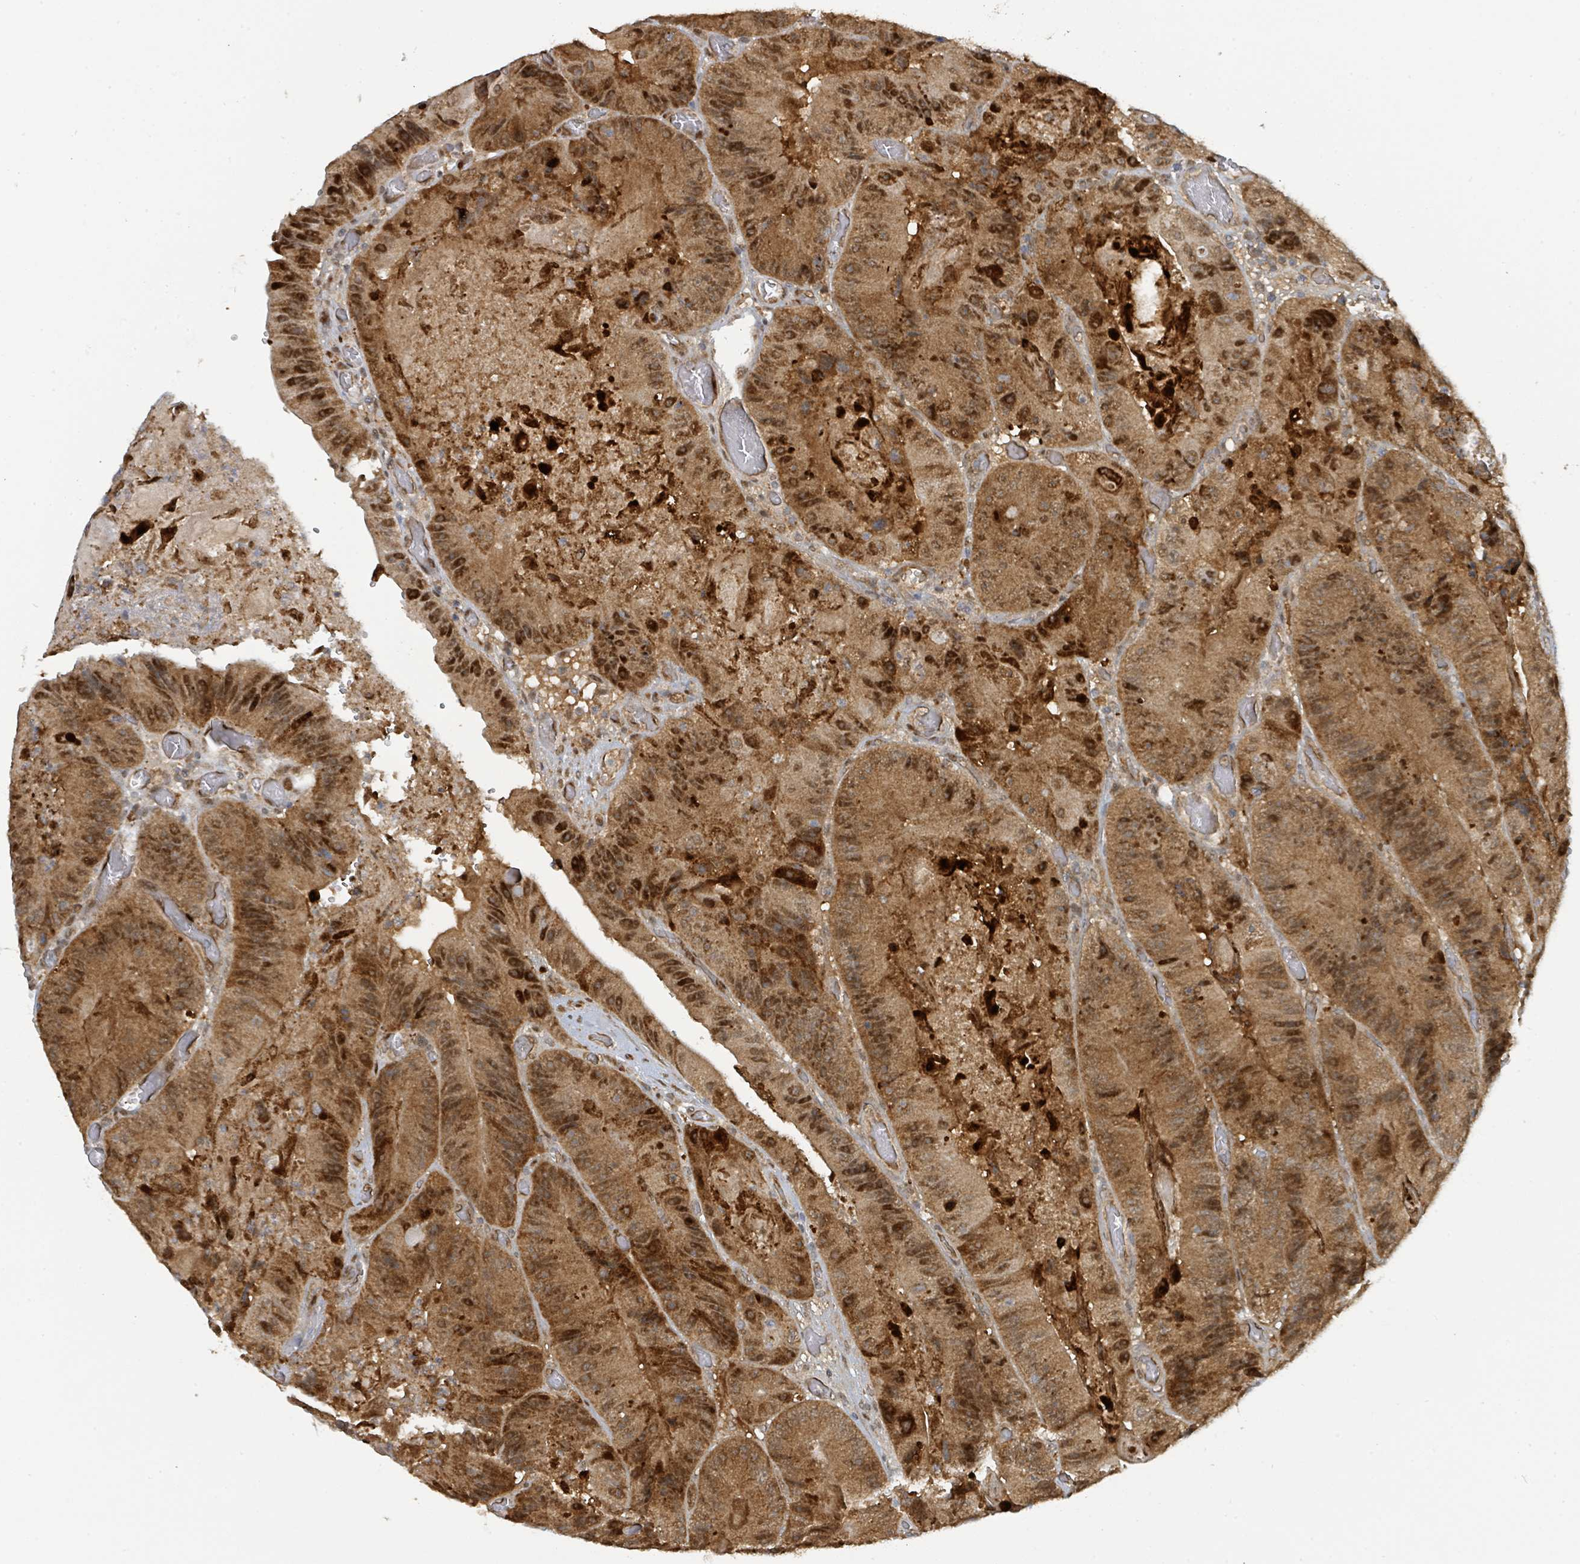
{"staining": {"intensity": "strong", "quantity": ">75%", "location": "cytoplasmic/membranous,nuclear"}, "tissue": "colorectal cancer", "cell_type": "Tumor cells", "image_type": "cancer", "snomed": [{"axis": "morphology", "description": "Adenocarcinoma, NOS"}, {"axis": "topography", "description": "Colon"}], "caption": "A micrograph of colorectal cancer stained for a protein exhibits strong cytoplasmic/membranous and nuclear brown staining in tumor cells. (DAB IHC, brown staining for protein, blue staining for nuclei).", "gene": "PSMB7", "patient": {"sex": "female", "age": 86}}